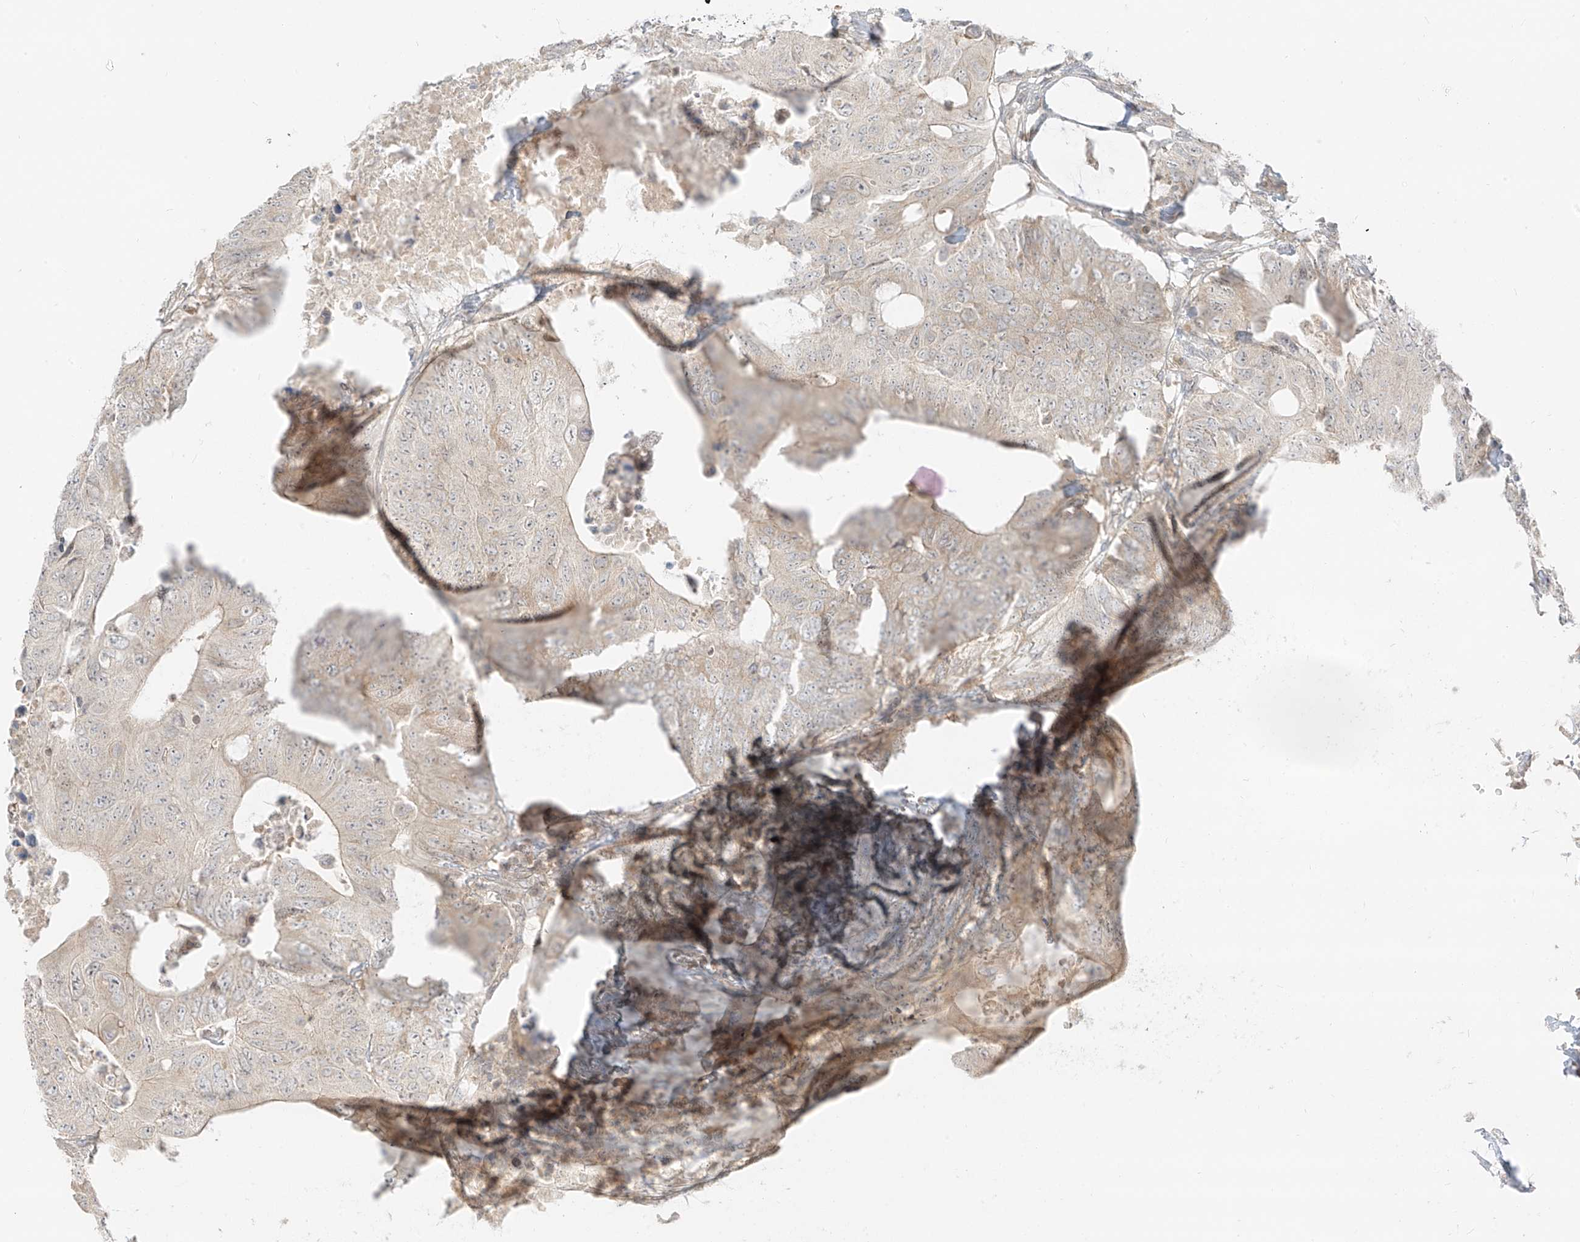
{"staining": {"intensity": "weak", "quantity": "<25%", "location": "cytoplasmic/membranous"}, "tissue": "colorectal cancer", "cell_type": "Tumor cells", "image_type": "cancer", "snomed": [{"axis": "morphology", "description": "Adenocarcinoma, NOS"}, {"axis": "topography", "description": "Colon"}], "caption": "Immunohistochemical staining of human colorectal cancer demonstrates no significant staining in tumor cells.", "gene": "LIPT1", "patient": {"sex": "male", "age": 71}}